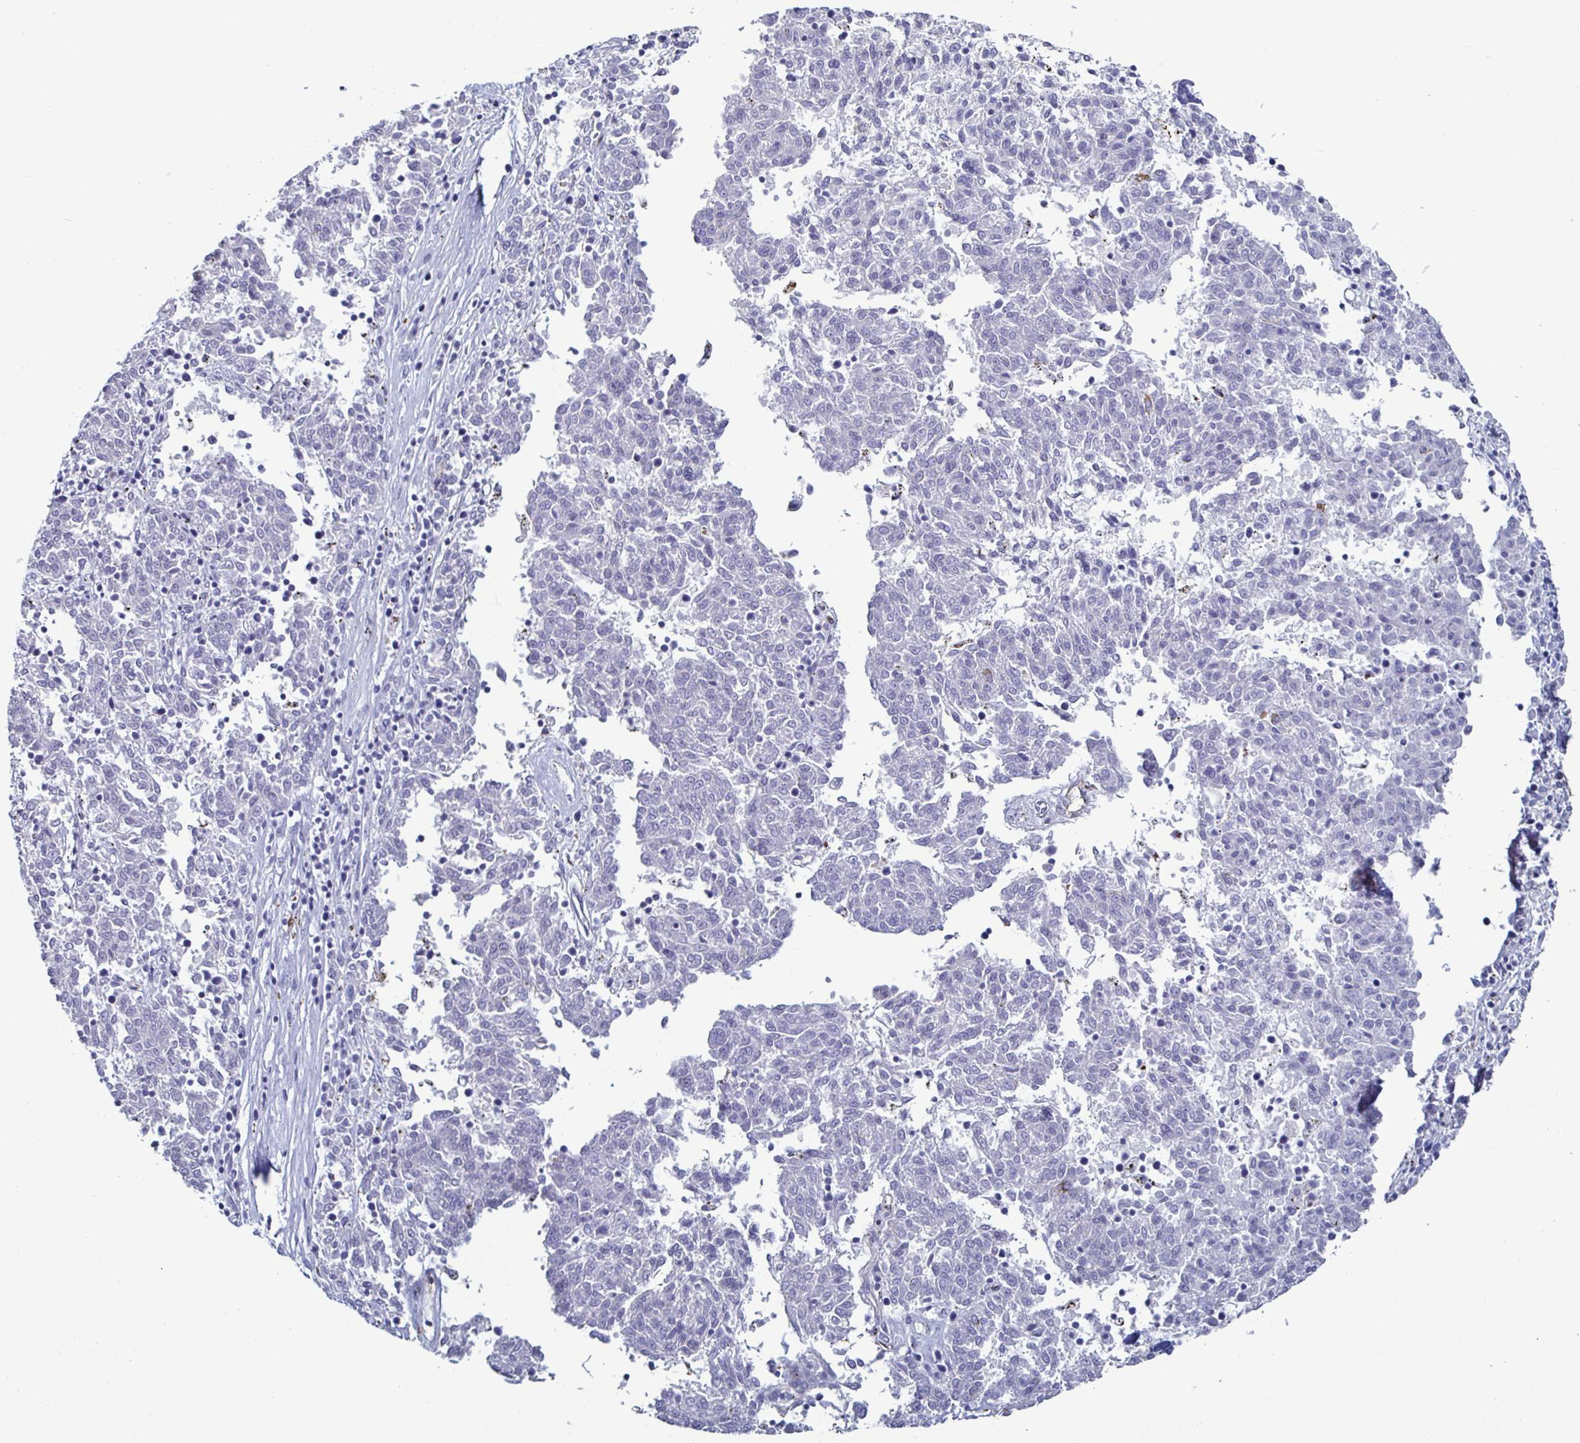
{"staining": {"intensity": "negative", "quantity": "none", "location": "none"}, "tissue": "melanoma", "cell_type": "Tumor cells", "image_type": "cancer", "snomed": [{"axis": "morphology", "description": "Malignant melanoma, NOS"}, {"axis": "topography", "description": "Skin"}], "caption": "DAB (3,3'-diaminobenzidine) immunohistochemical staining of human melanoma demonstrates no significant positivity in tumor cells. The staining is performed using DAB (3,3'-diaminobenzidine) brown chromogen with nuclei counter-stained in using hematoxylin.", "gene": "ACSBG2", "patient": {"sex": "female", "age": 72}}